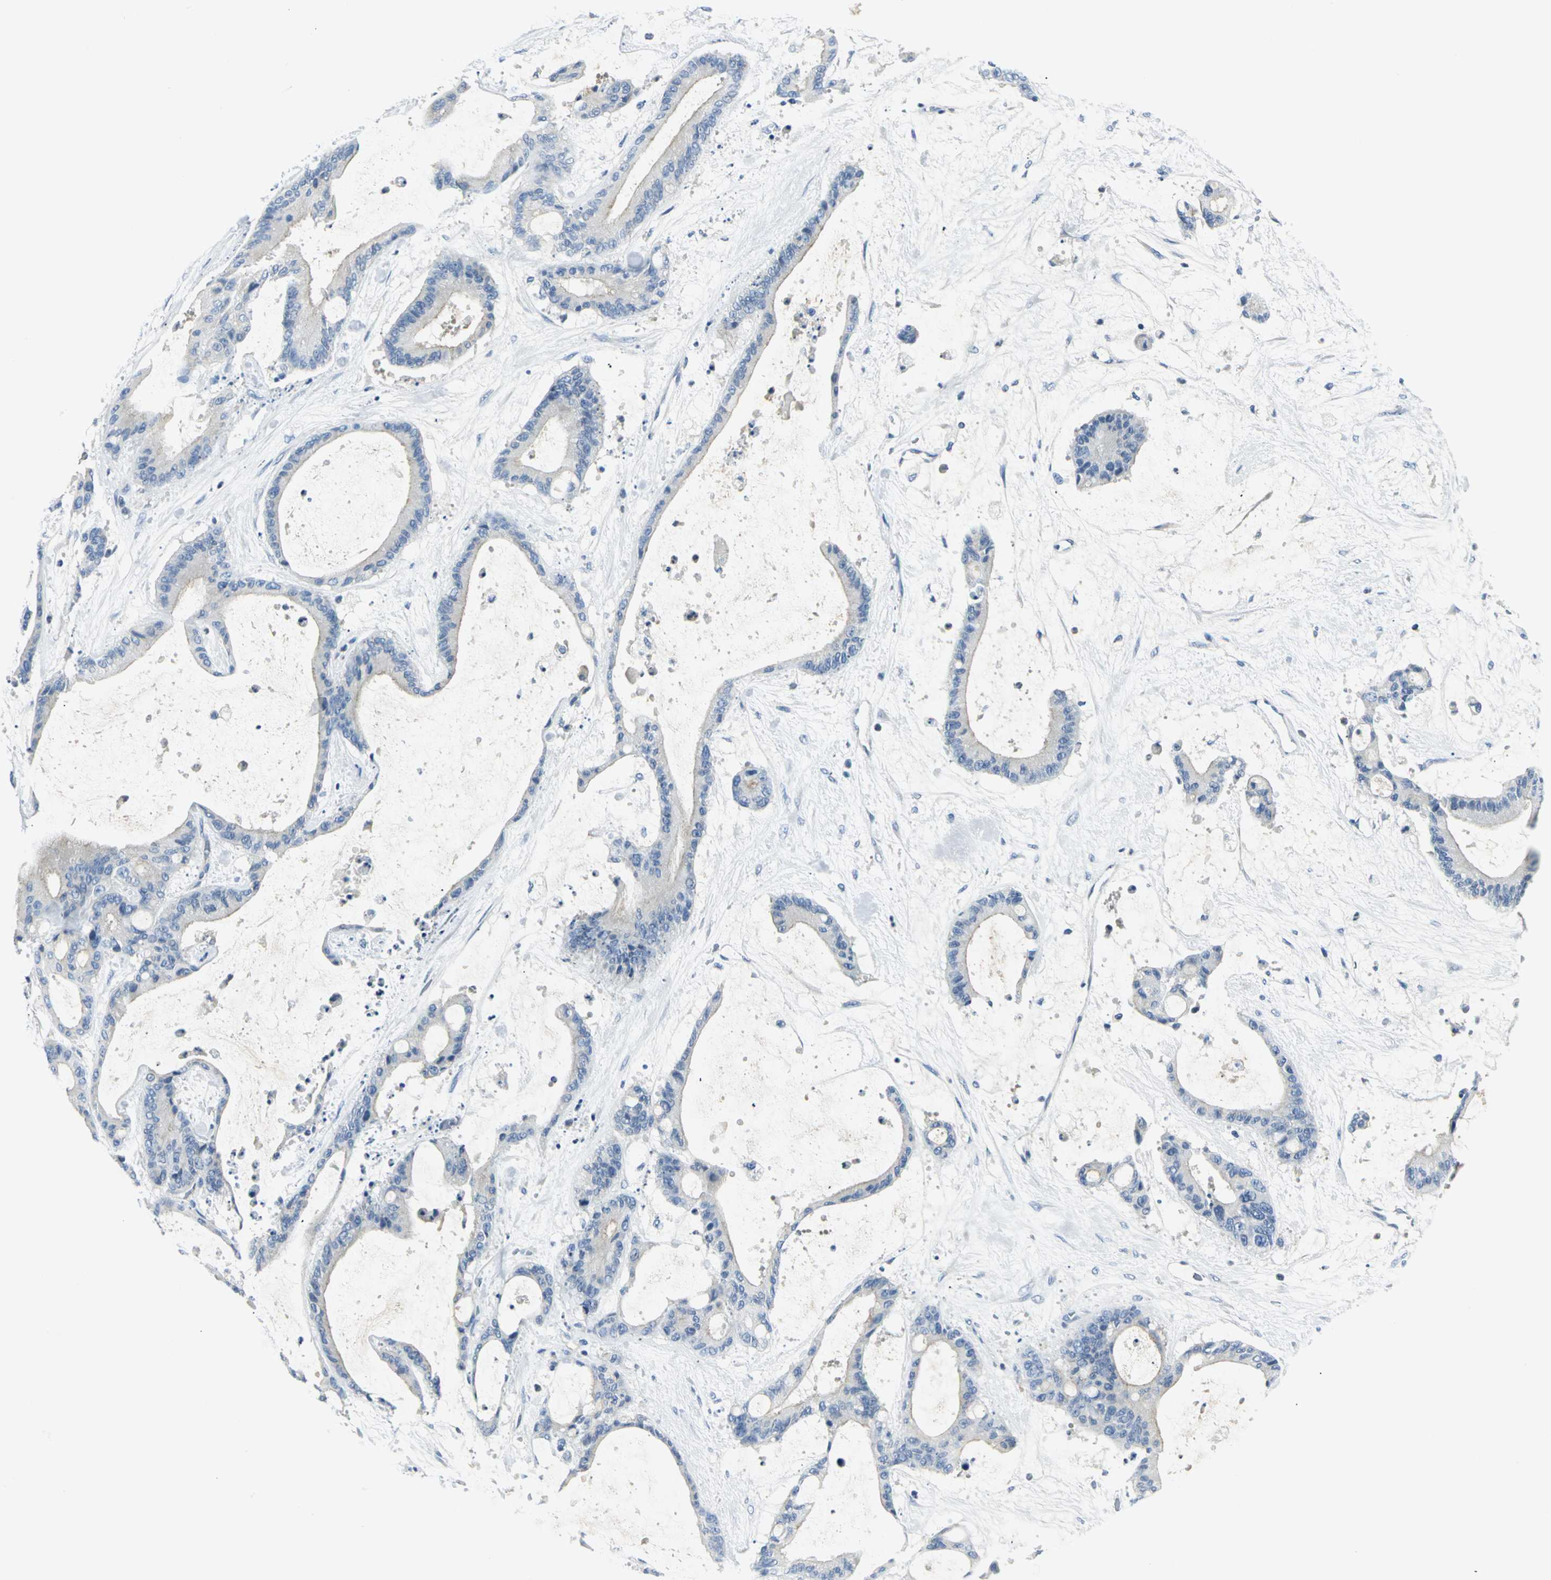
{"staining": {"intensity": "negative", "quantity": "none", "location": "none"}, "tissue": "liver cancer", "cell_type": "Tumor cells", "image_type": "cancer", "snomed": [{"axis": "morphology", "description": "Cholangiocarcinoma"}, {"axis": "topography", "description": "Liver"}], "caption": "This photomicrograph is of liver cancer (cholangiocarcinoma) stained with immunohistochemistry (IHC) to label a protein in brown with the nuclei are counter-stained blue. There is no staining in tumor cells.", "gene": "RIPOR1", "patient": {"sex": "female", "age": 73}}